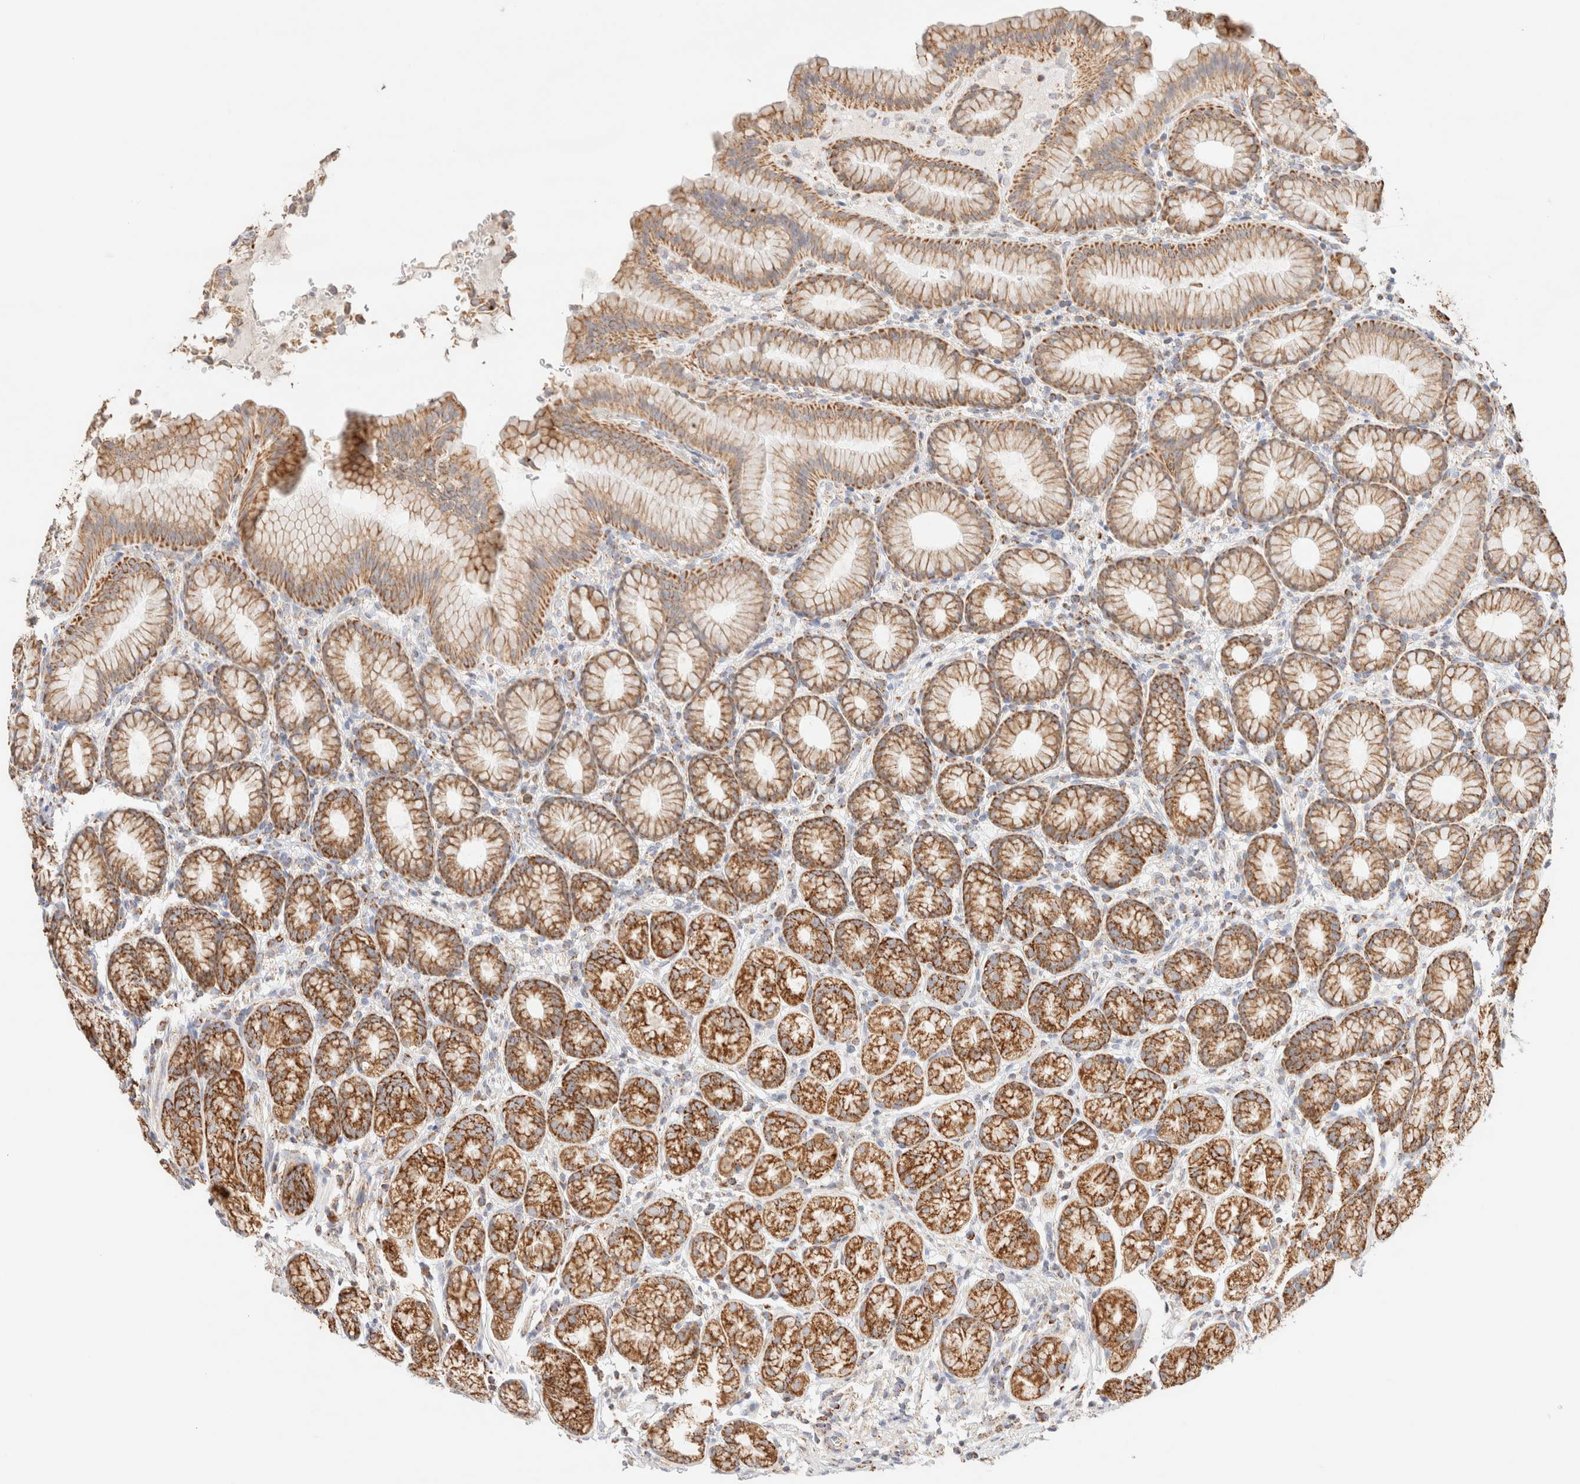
{"staining": {"intensity": "strong", "quantity": ">75%", "location": "cytoplasmic/membranous"}, "tissue": "stomach", "cell_type": "Glandular cells", "image_type": "normal", "snomed": [{"axis": "morphology", "description": "Normal tissue, NOS"}, {"axis": "topography", "description": "Stomach"}], "caption": "Immunohistochemistry (IHC) histopathology image of unremarkable human stomach stained for a protein (brown), which demonstrates high levels of strong cytoplasmic/membranous expression in about >75% of glandular cells.", "gene": "PHB2", "patient": {"sex": "male", "age": 42}}